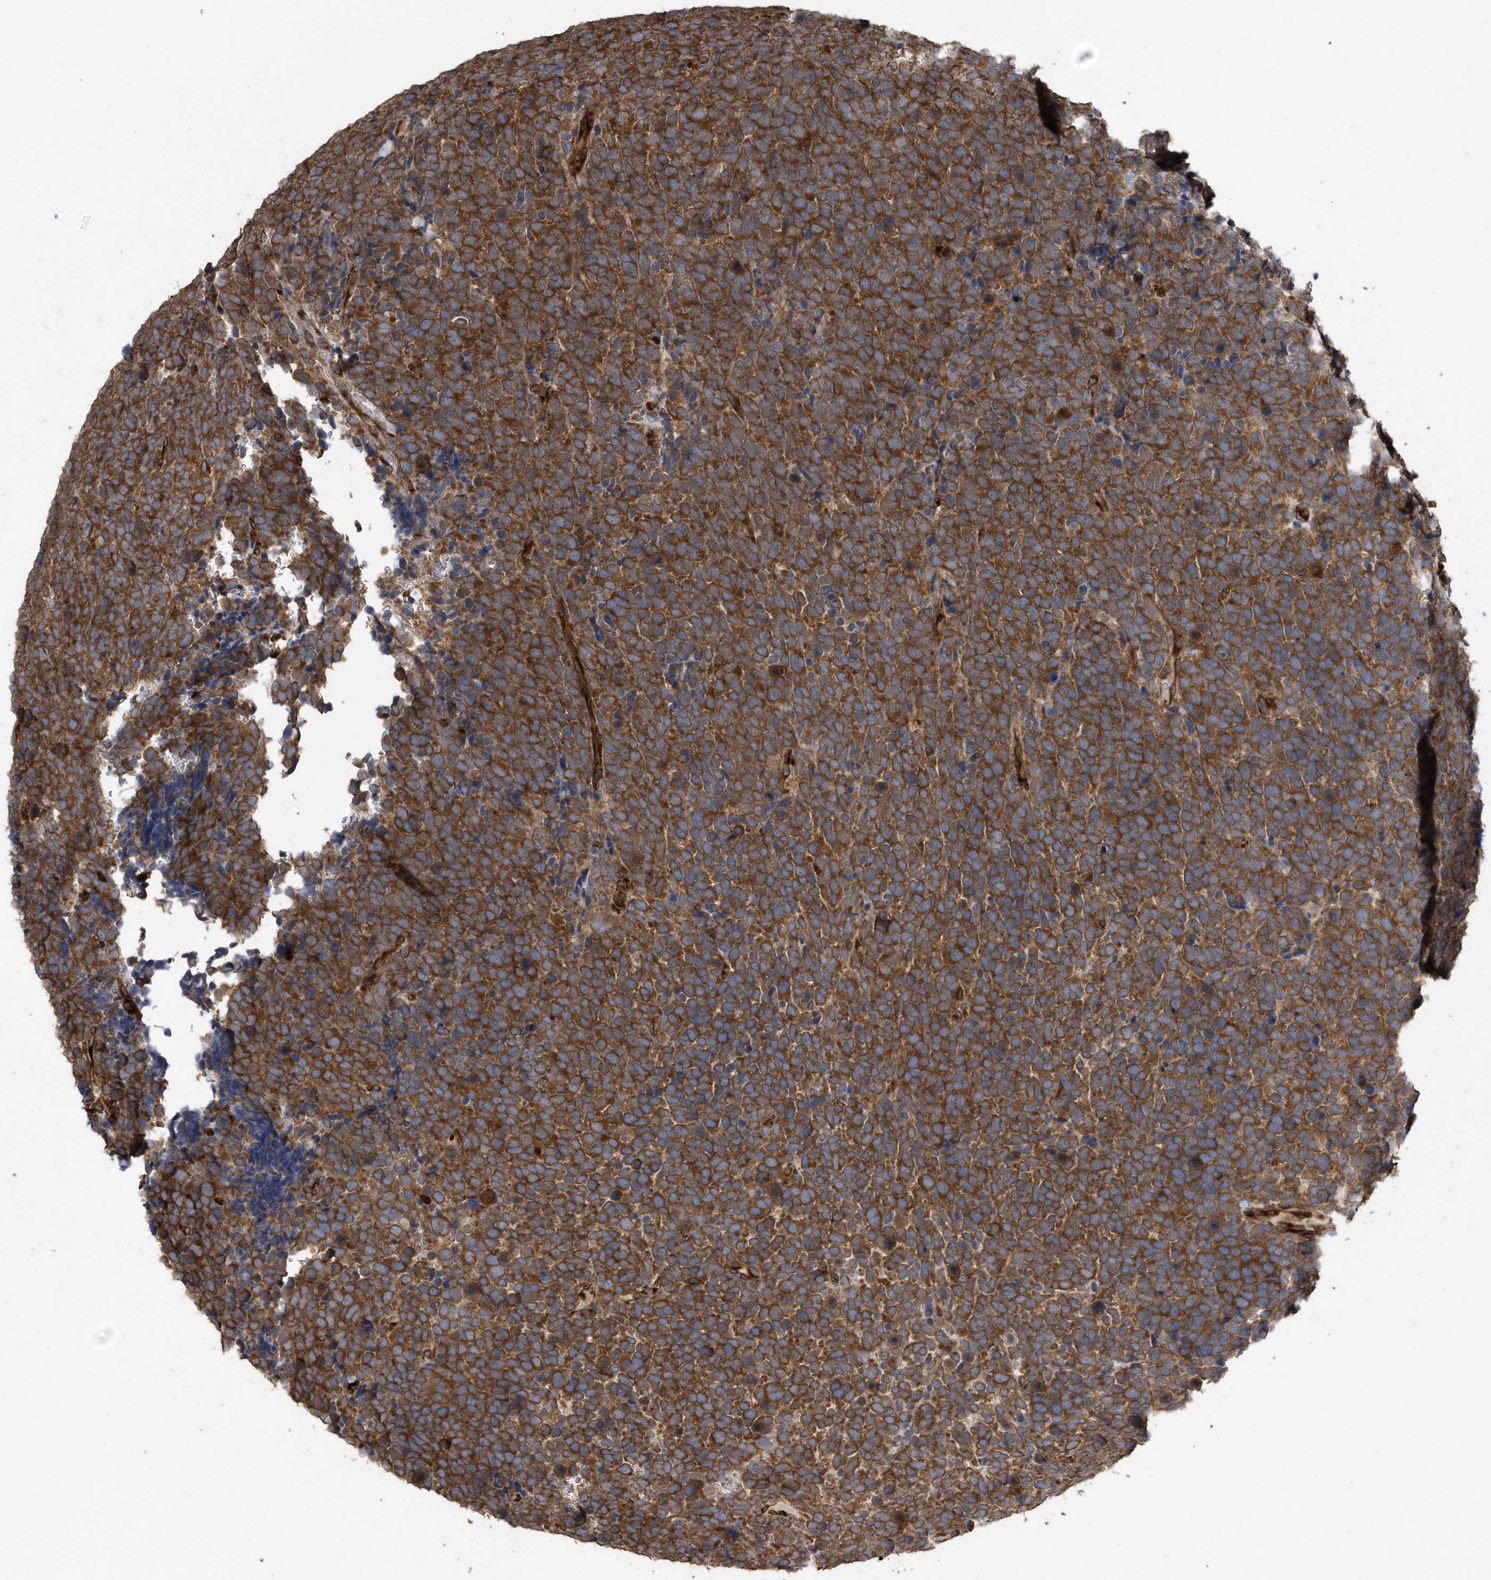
{"staining": {"intensity": "strong", "quantity": ">75%", "location": "cytoplasmic/membranous"}, "tissue": "urothelial cancer", "cell_type": "Tumor cells", "image_type": "cancer", "snomed": [{"axis": "morphology", "description": "Urothelial carcinoma, High grade"}, {"axis": "topography", "description": "Urinary bladder"}], "caption": "Immunohistochemical staining of high-grade urothelial carcinoma exhibits high levels of strong cytoplasmic/membranous protein positivity in about >75% of tumor cells.", "gene": "WASHC5", "patient": {"sex": "female", "age": 82}}